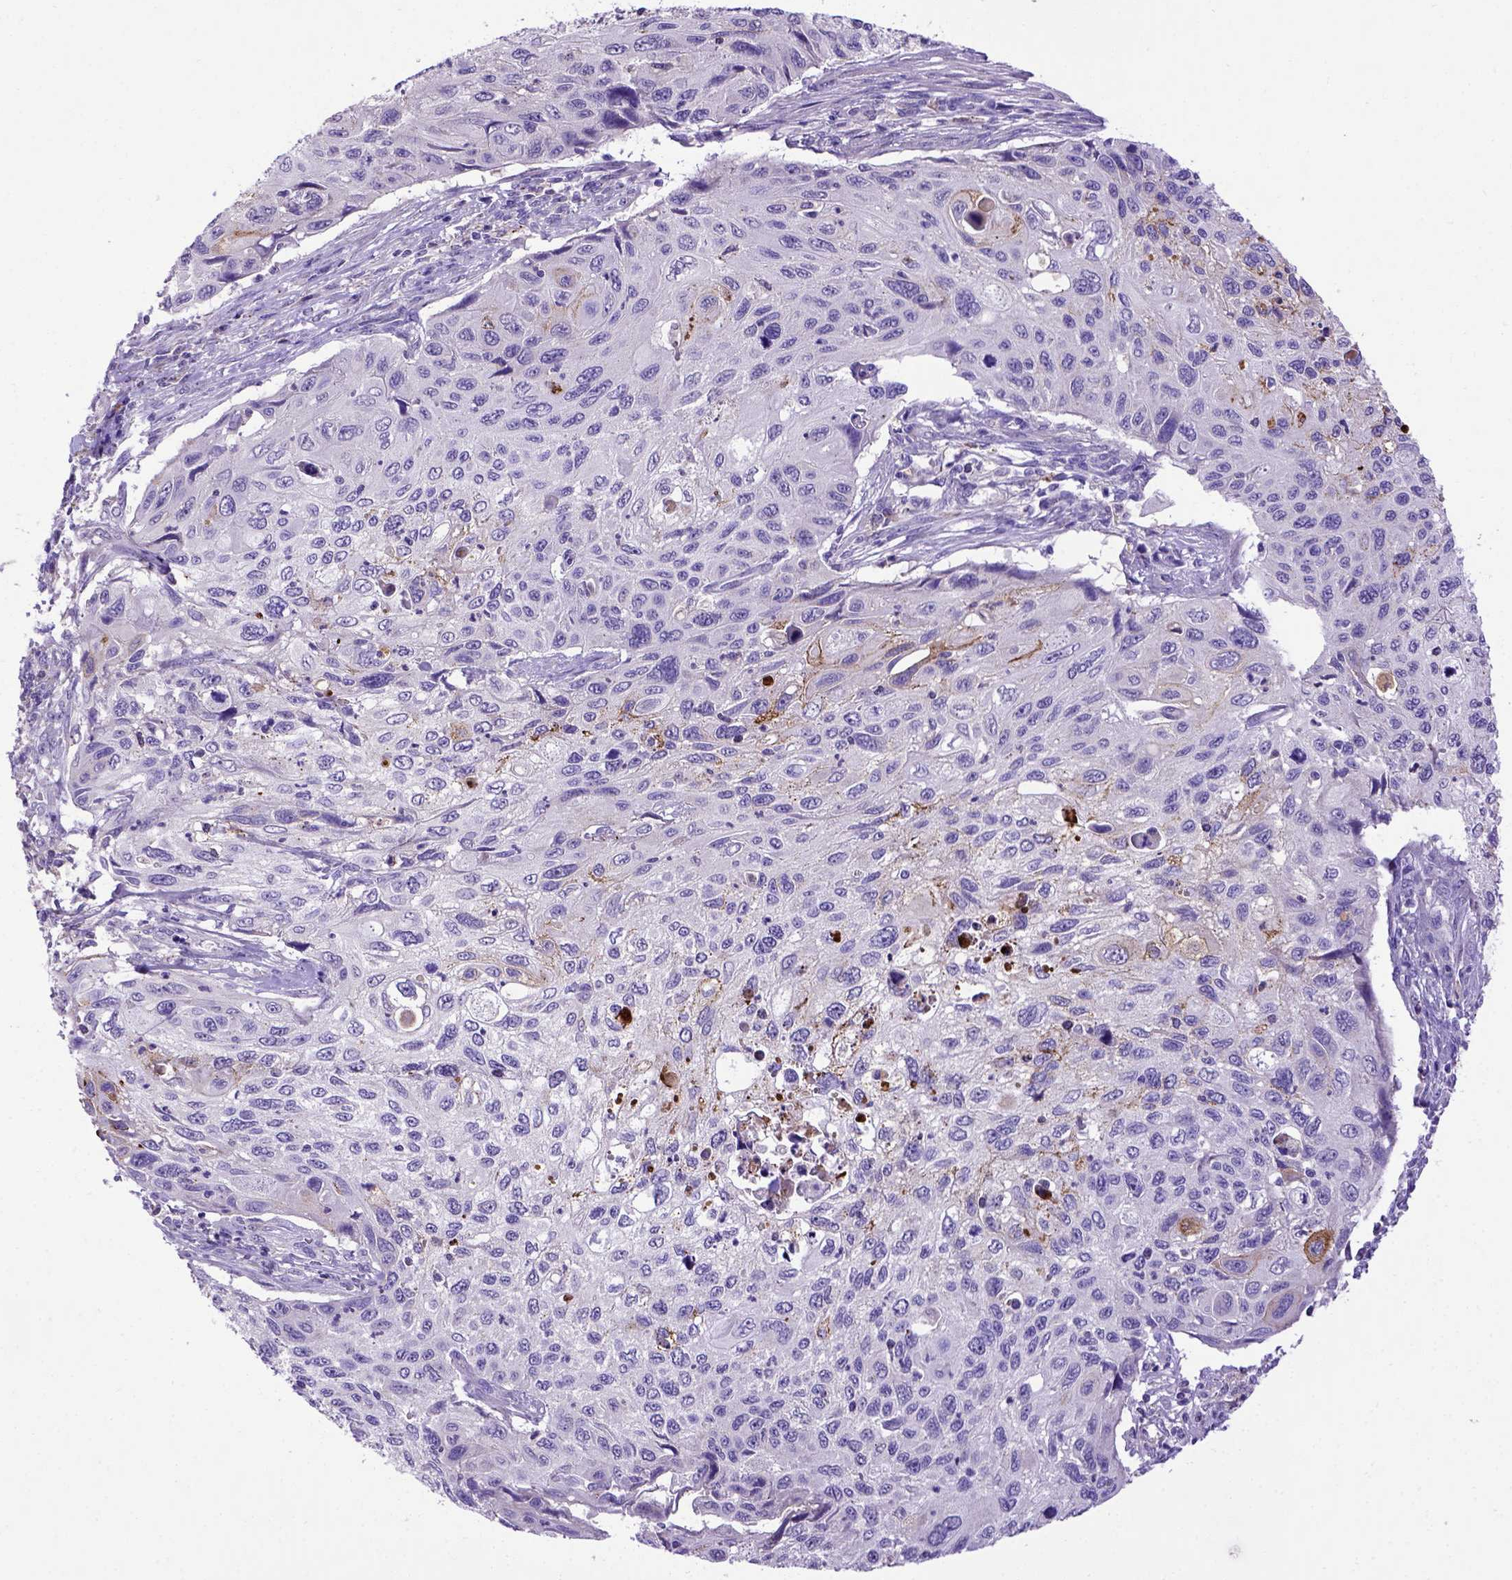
{"staining": {"intensity": "negative", "quantity": "none", "location": "none"}, "tissue": "cervical cancer", "cell_type": "Tumor cells", "image_type": "cancer", "snomed": [{"axis": "morphology", "description": "Squamous cell carcinoma, NOS"}, {"axis": "topography", "description": "Cervix"}], "caption": "Immunohistochemical staining of human cervical squamous cell carcinoma reveals no significant expression in tumor cells.", "gene": "ADAM12", "patient": {"sex": "female", "age": 70}}